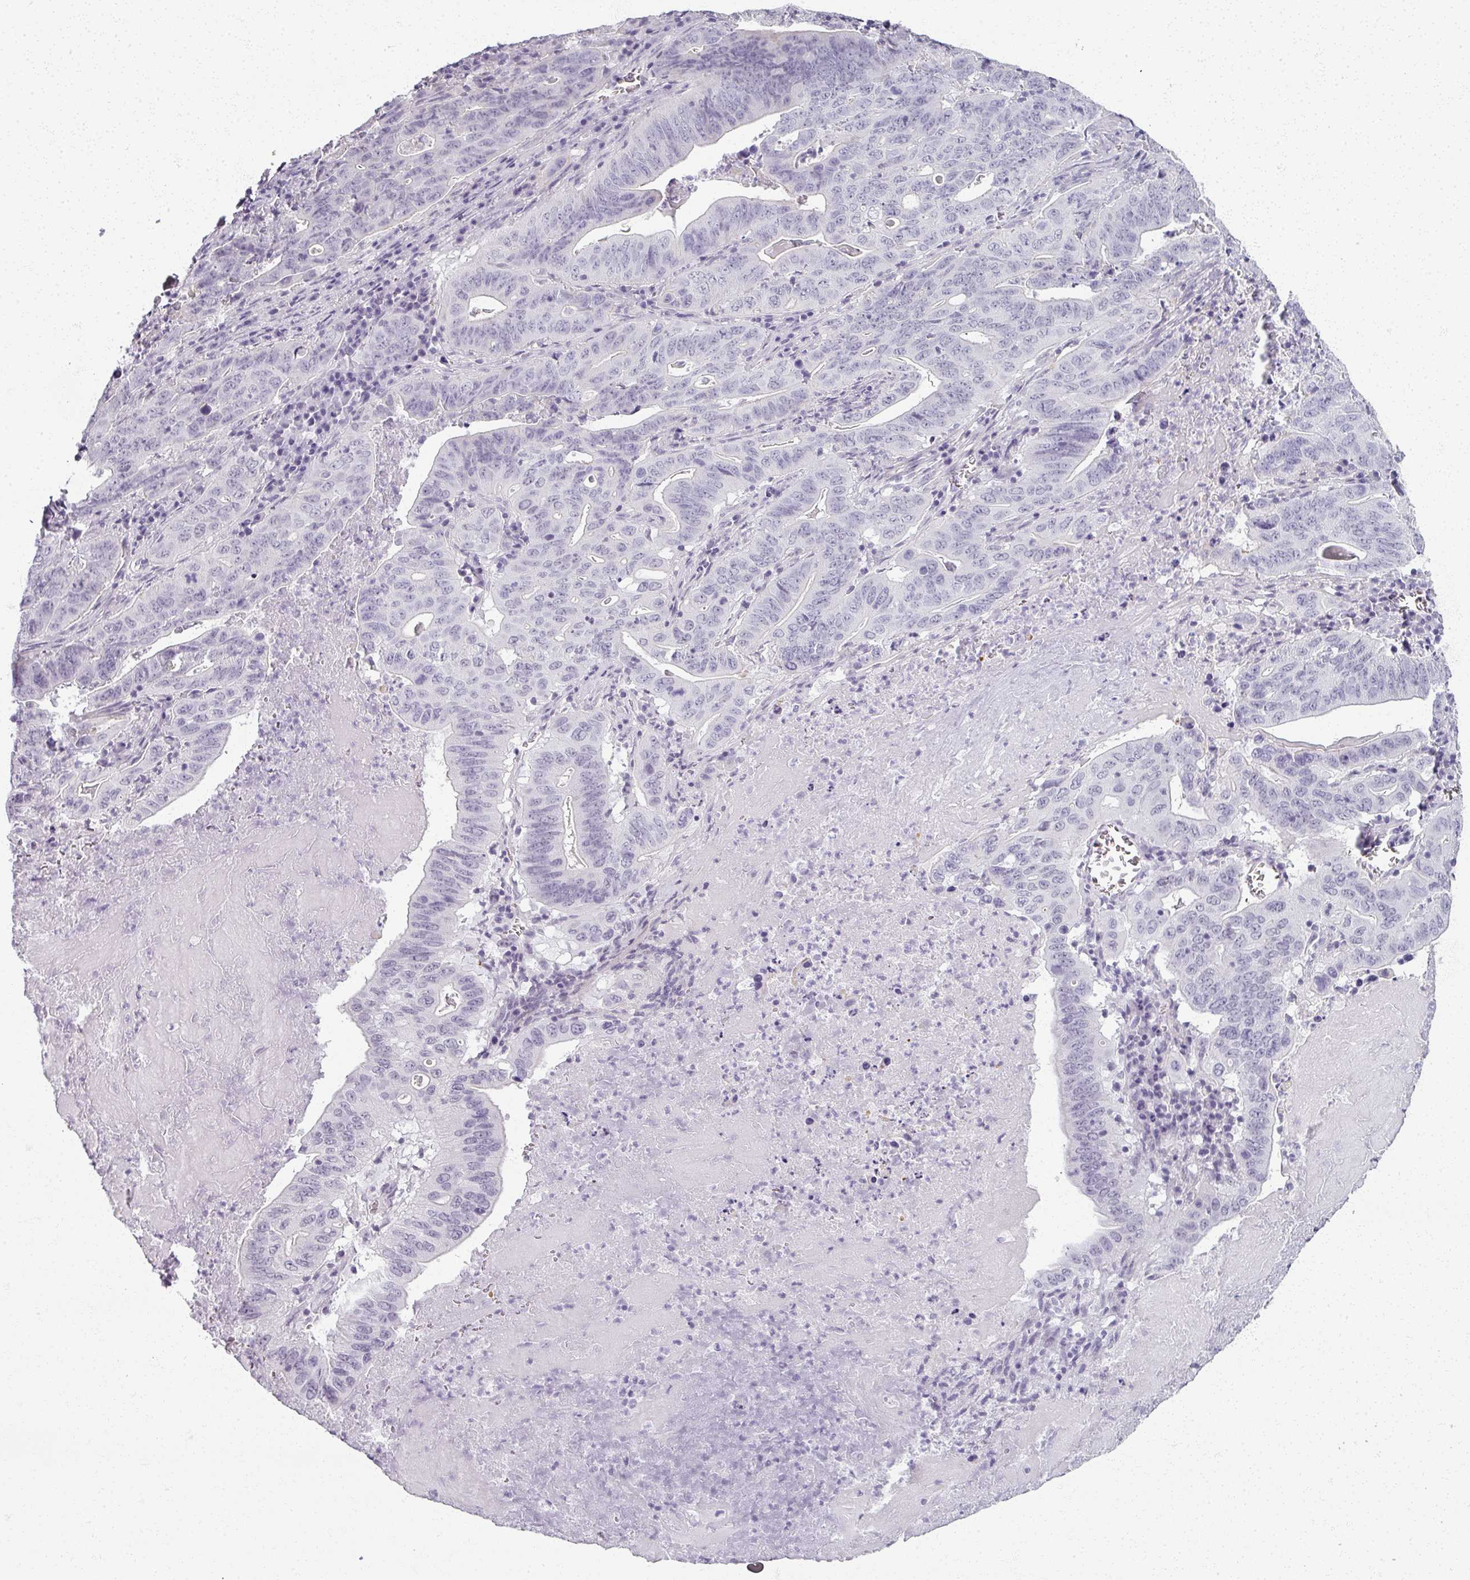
{"staining": {"intensity": "negative", "quantity": "none", "location": "none"}, "tissue": "lung cancer", "cell_type": "Tumor cells", "image_type": "cancer", "snomed": [{"axis": "morphology", "description": "Adenocarcinoma, NOS"}, {"axis": "topography", "description": "Lung"}], "caption": "This is an immunohistochemistry (IHC) histopathology image of human lung cancer. There is no positivity in tumor cells.", "gene": "RFPL2", "patient": {"sex": "female", "age": 60}}